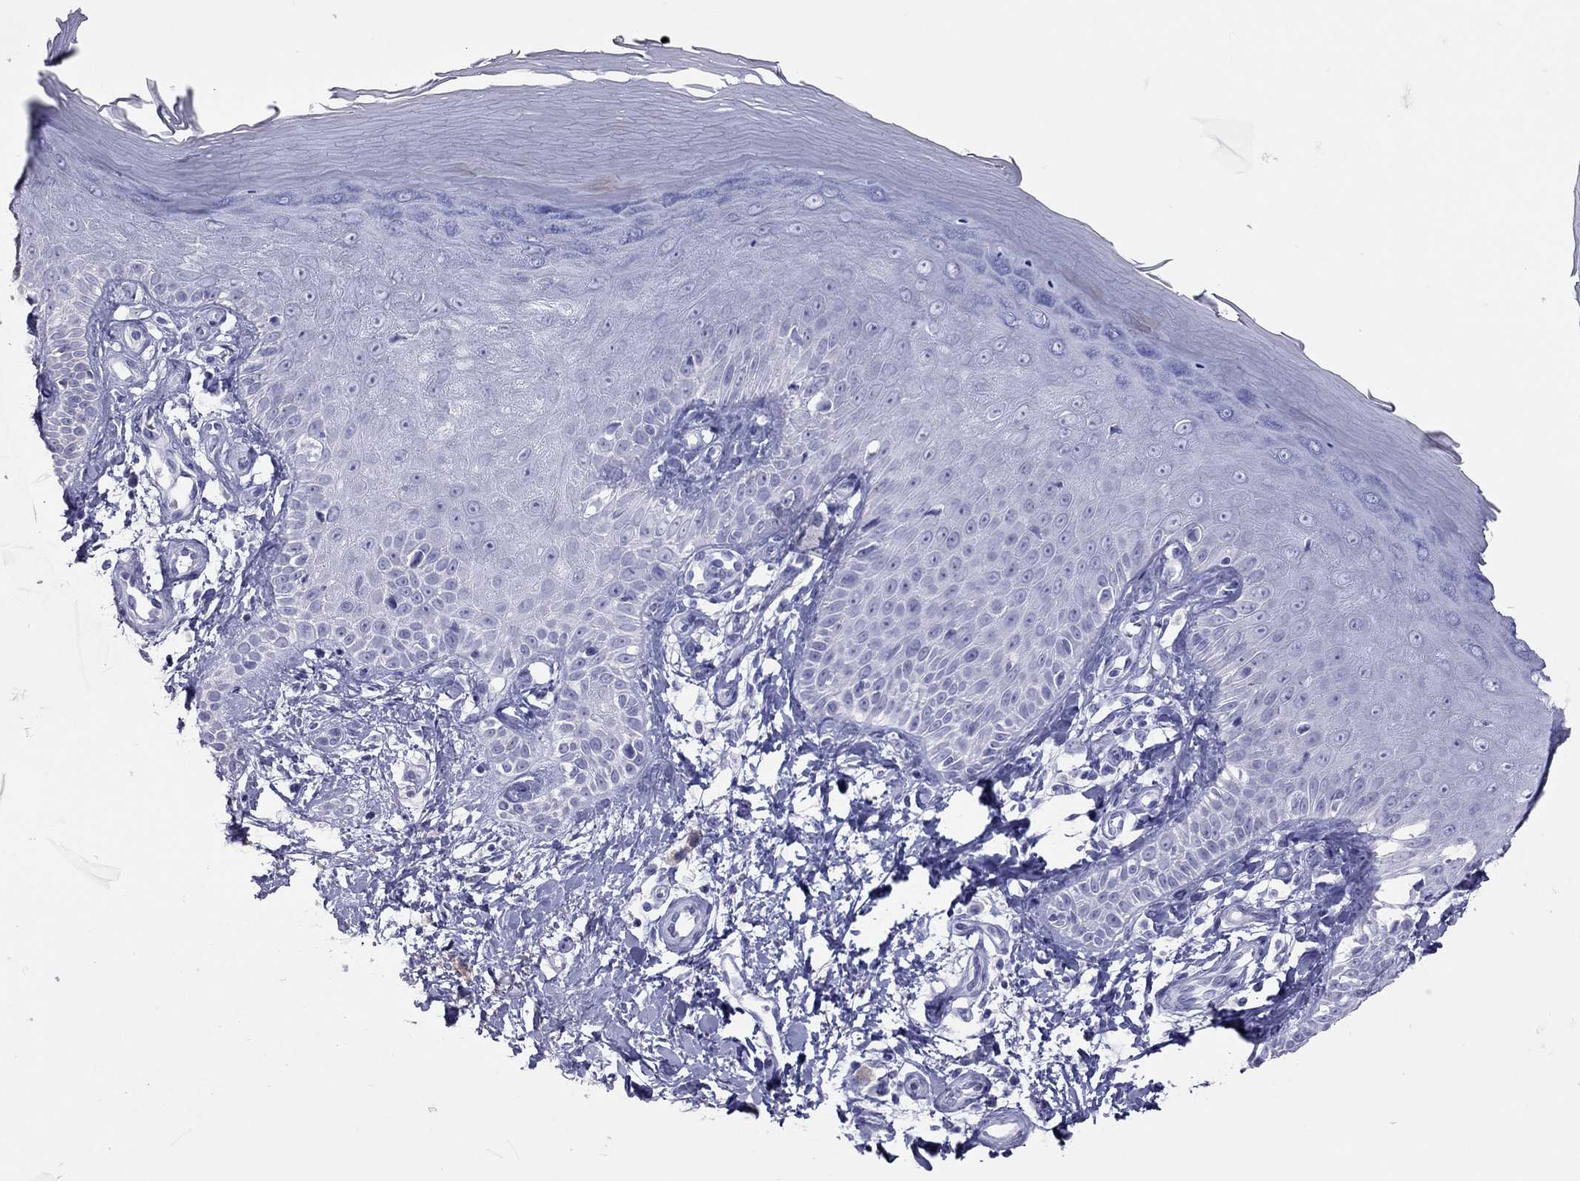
{"staining": {"intensity": "negative", "quantity": "none", "location": "none"}, "tissue": "skin", "cell_type": "Fibroblasts", "image_type": "normal", "snomed": [{"axis": "morphology", "description": "Normal tissue, NOS"}, {"axis": "morphology", "description": "Inflammation, NOS"}, {"axis": "morphology", "description": "Fibrosis, NOS"}, {"axis": "topography", "description": "Skin"}], "caption": "This is an immunohistochemistry (IHC) histopathology image of benign skin. There is no staining in fibroblasts.", "gene": "STAG3", "patient": {"sex": "male", "age": 71}}